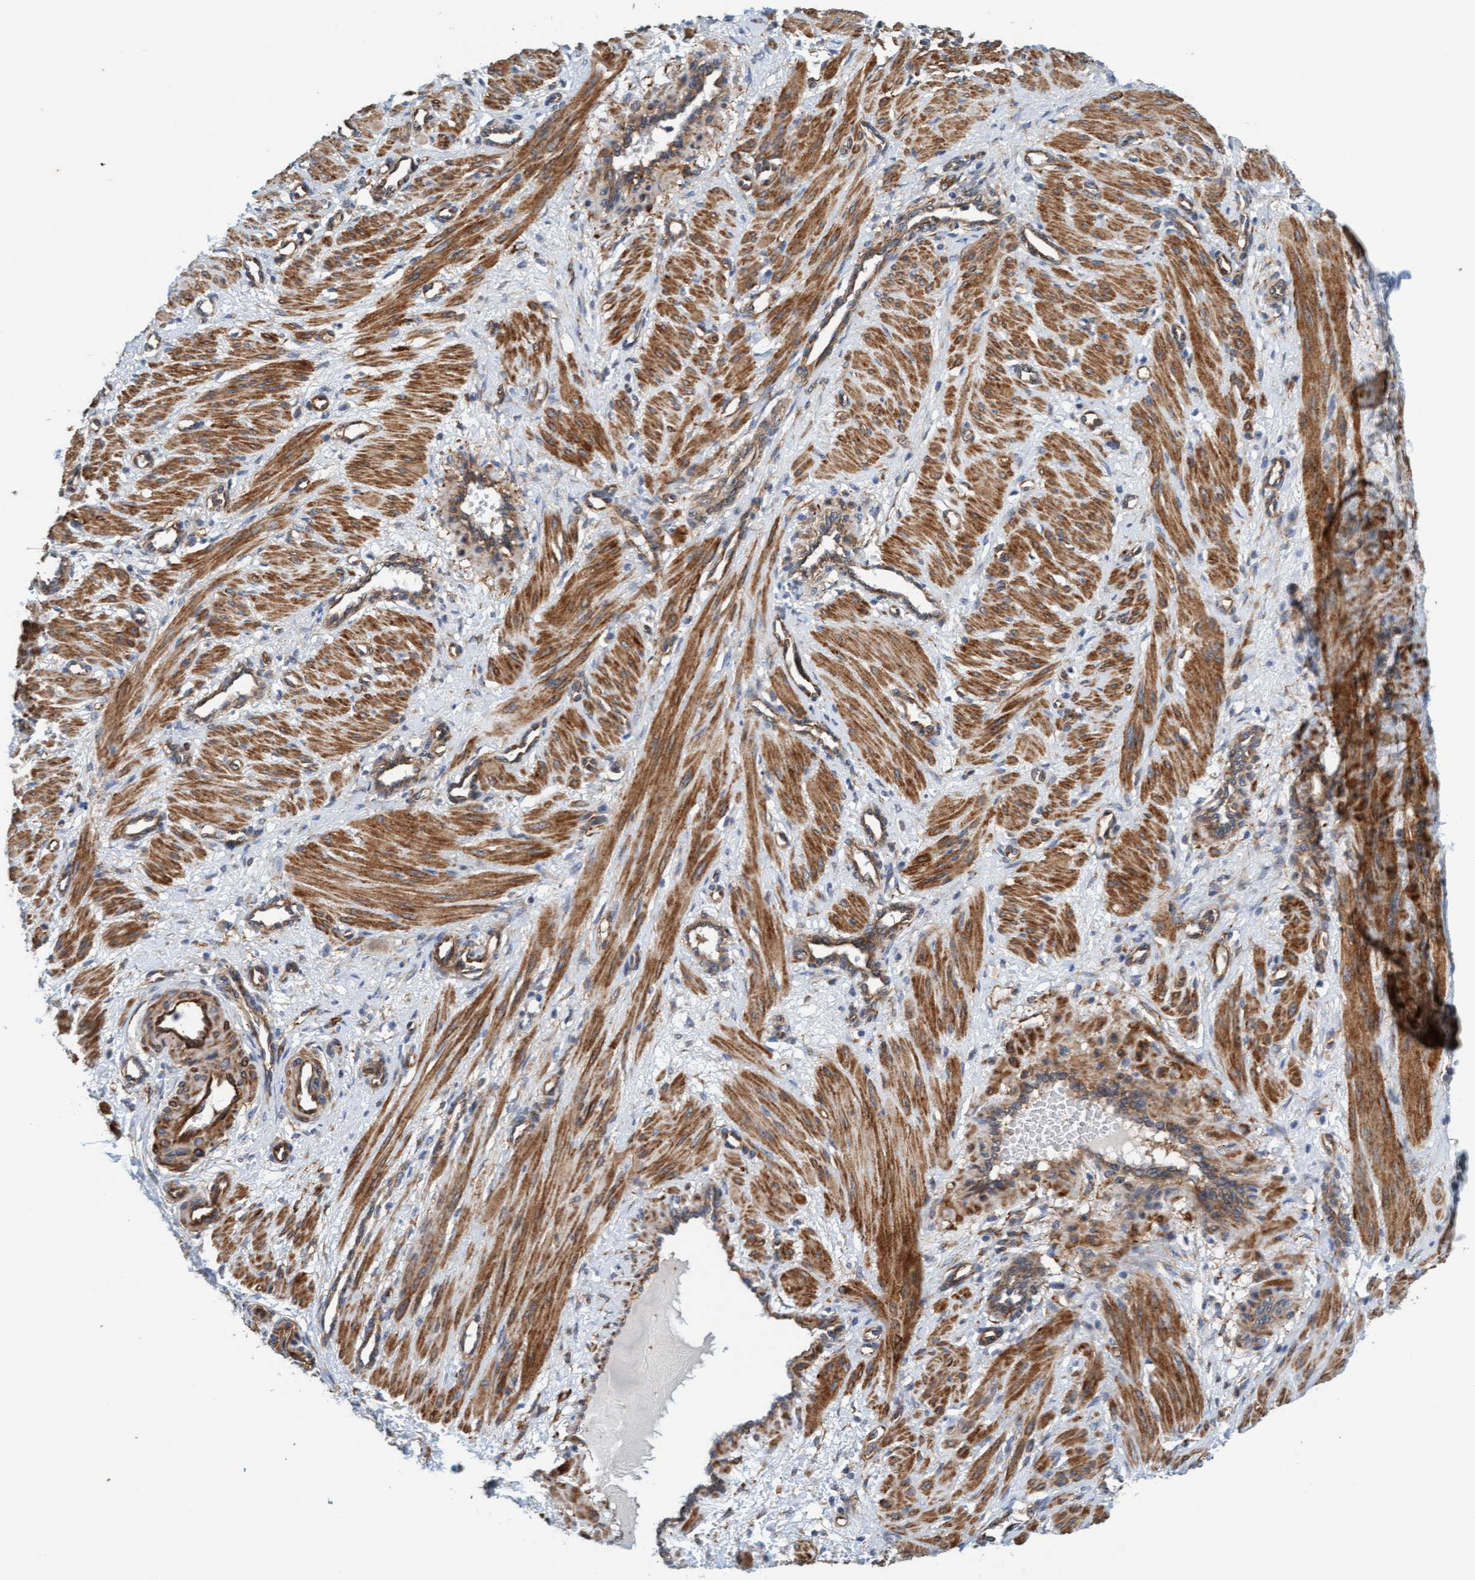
{"staining": {"intensity": "moderate", "quantity": ">75%", "location": "cytoplasmic/membranous"}, "tissue": "smooth muscle", "cell_type": "Smooth muscle cells", "image_type": "normal", "snomed": [{"axis": "morphology", "description": "Normal tissue, NOS"}, {"axis": "topography", "description": "Endometrium"}], "caption": "Protein staining of benign smooth muscle demonstrates moderate cytoplasmic/membranous positivity in about >75% of smooth muscle cells.", "gene": "FMNL3", "patient": {"sex": "female", "age": 33}}